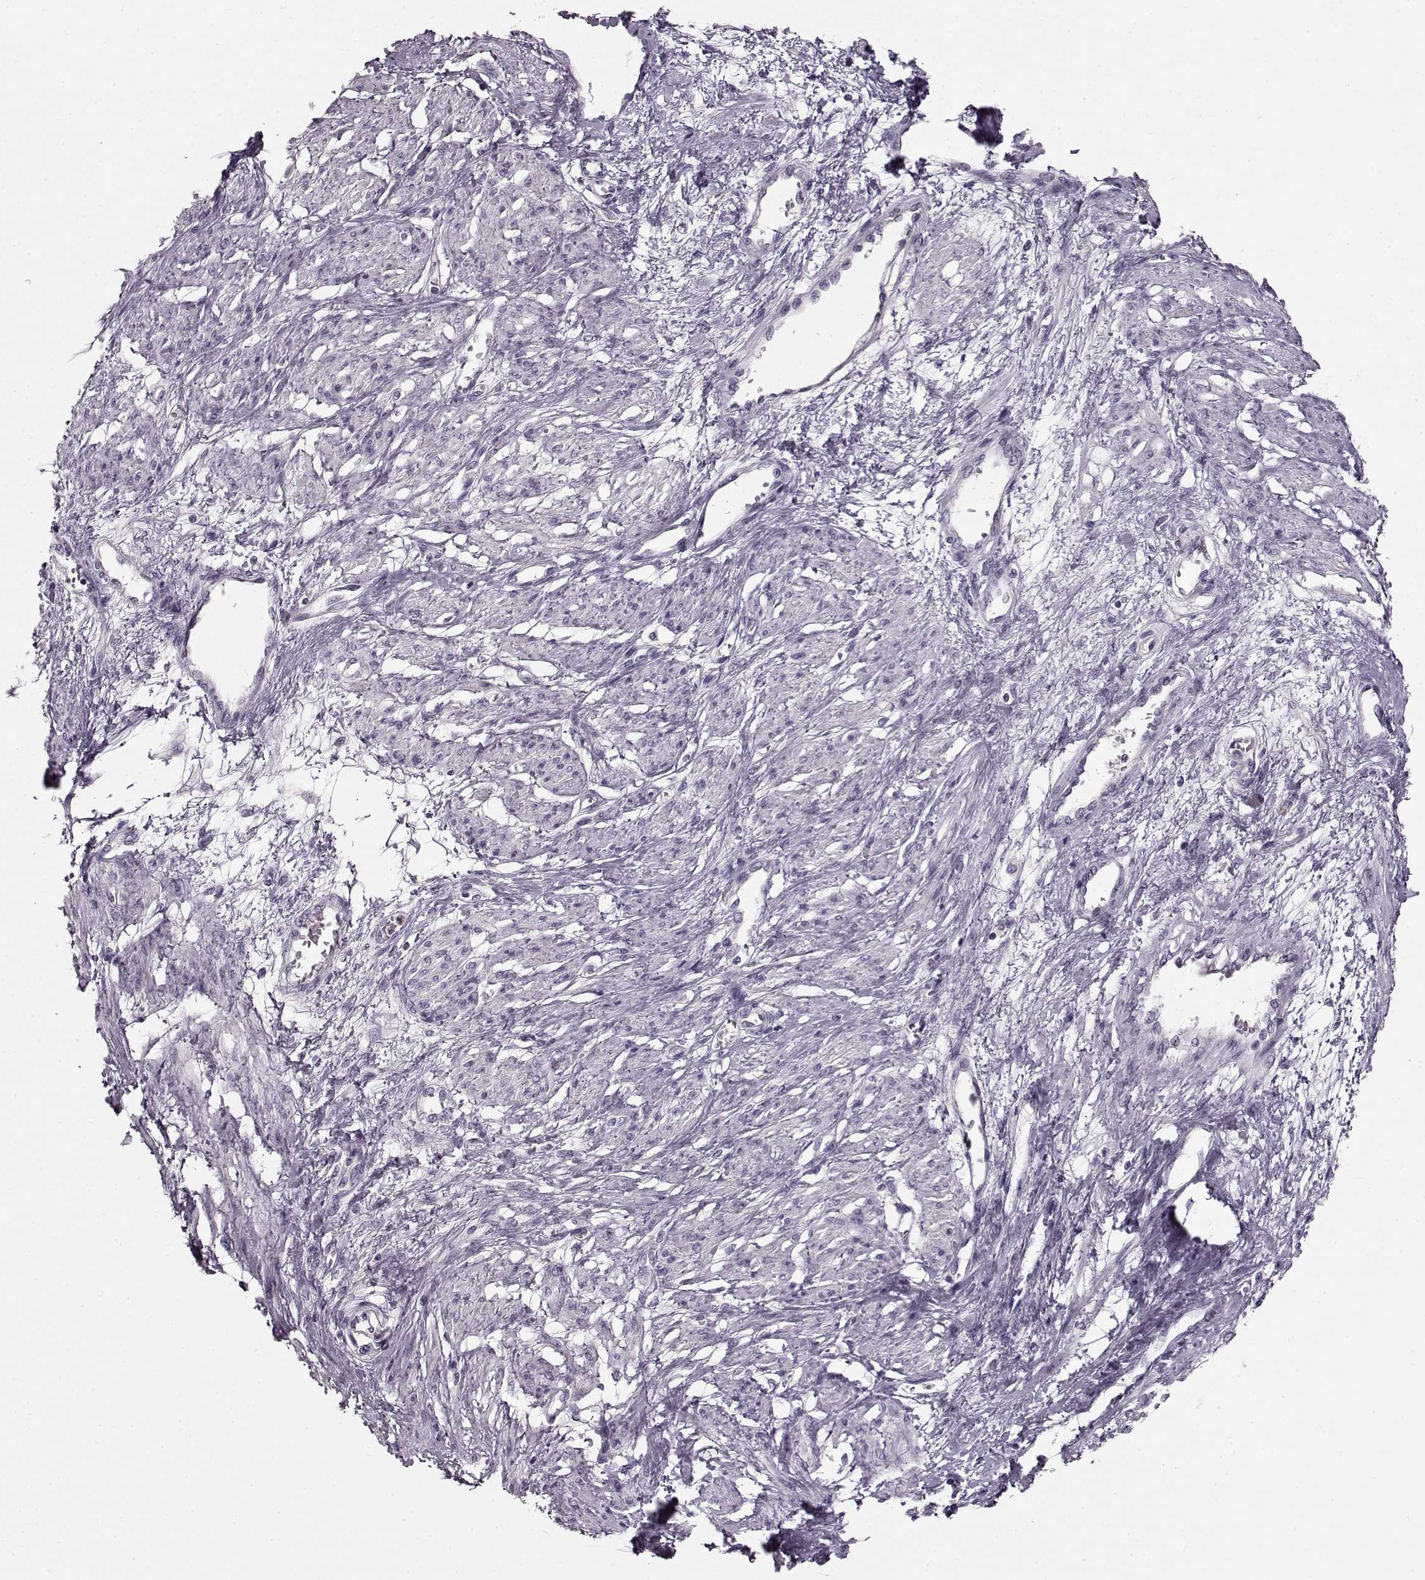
{"staining": {"intensity": "negative", "quantity": "none", "location": "none"}, "tissue": "smooth muscle", "cell_type": "Smooth muscle cells", "image_type": "normal", "snomed": [{"axis": "morphology", "description": "Normal tissue, NOS"}, {"axis": "topography", "description": "Smooth muscle"}, {"axis": "topography", "description": "Uterus"}], "caption": "A histopathology image of smooth muscle stained for a protein displays no brown staining in smooth muscle cells.", "gene": "RP1L1", "patient": {"sex": "female", "age": 39}}